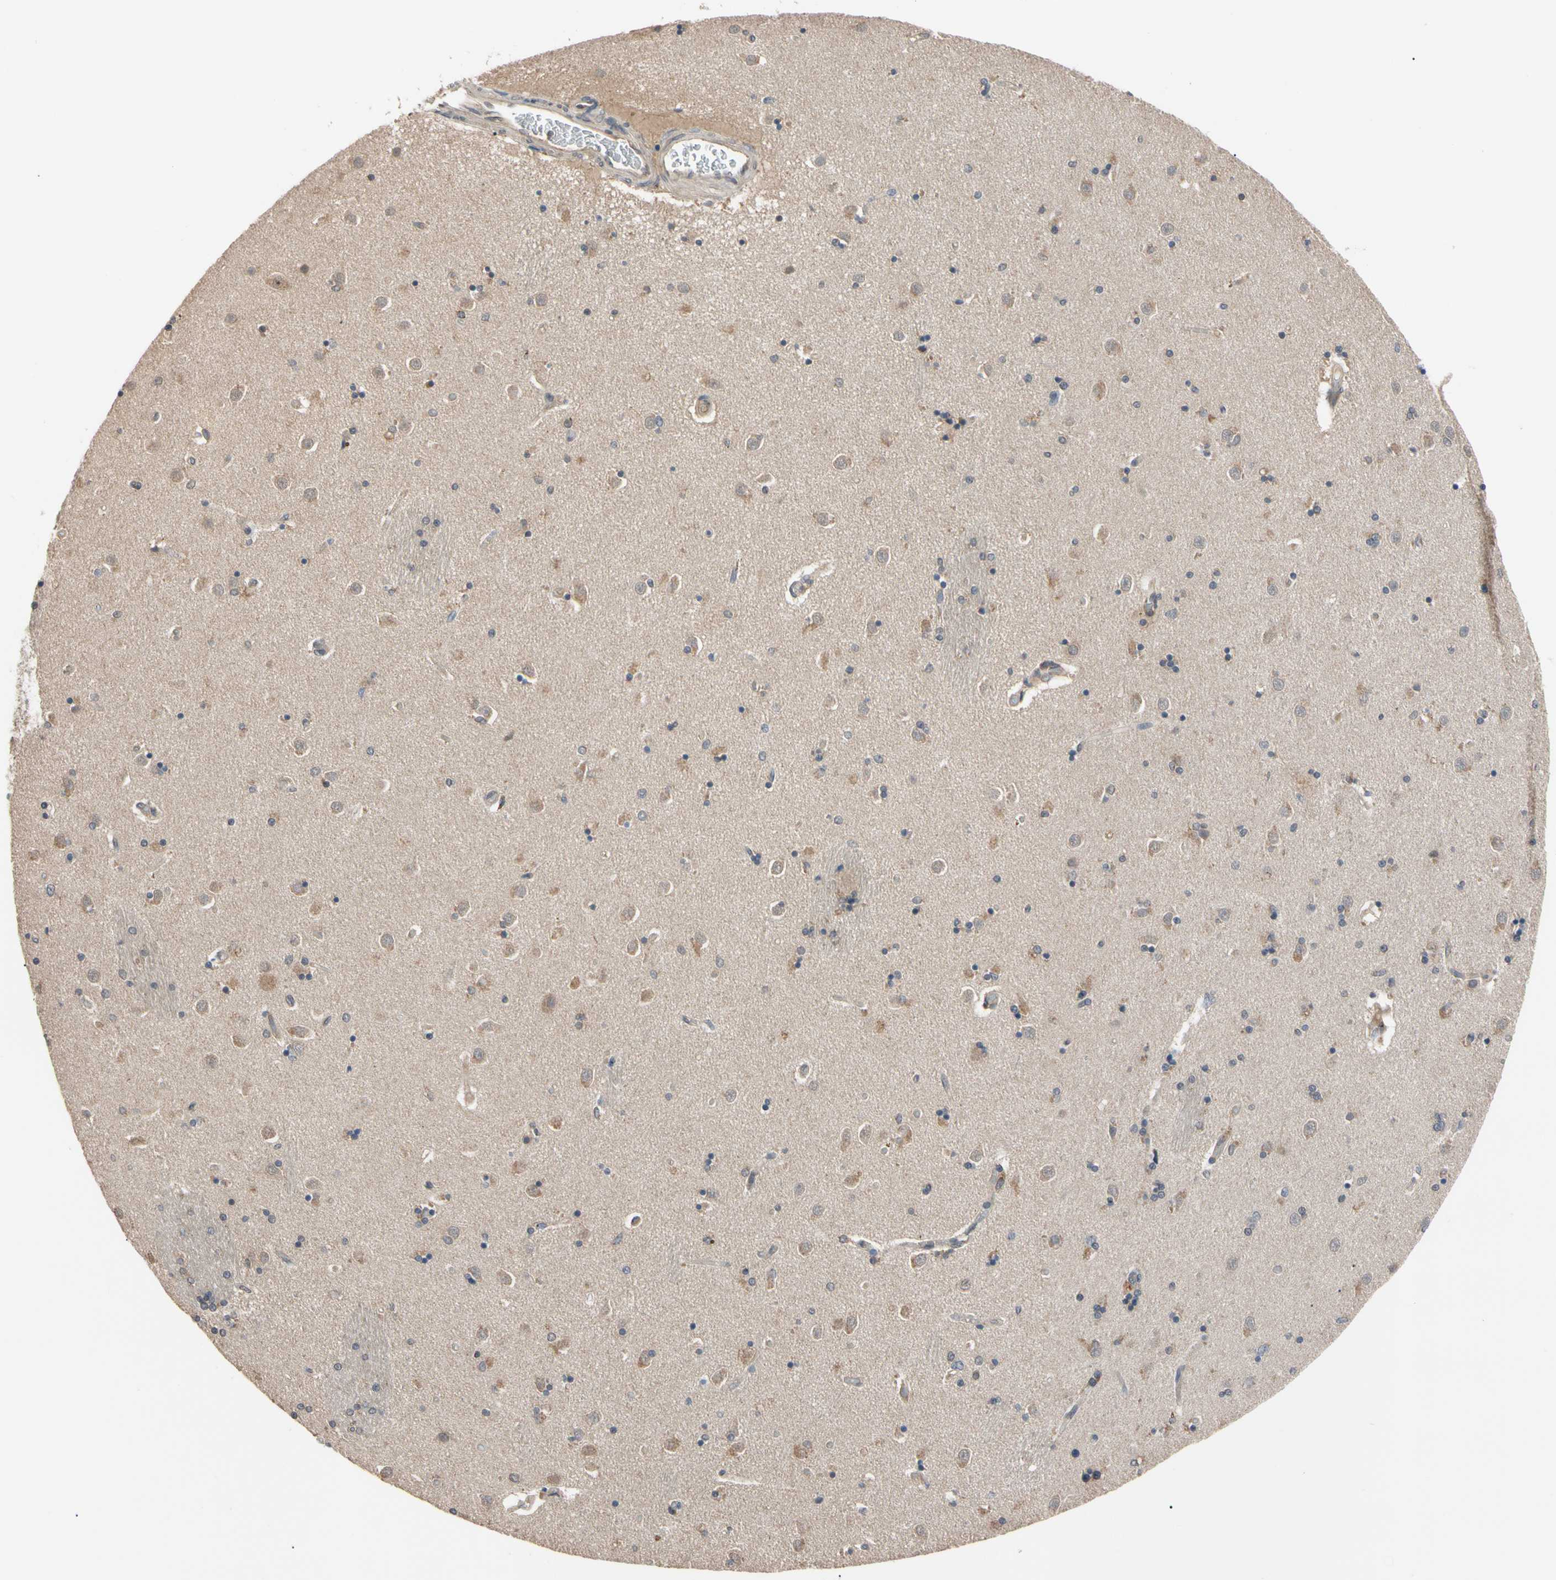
{"staining": {"intensity": "moderate", "quantity": ">75%", "location": "cytoplasmic/membranous,nuclear"}, "tissue": "caudate", "cell_type": "Glial cells", "image_type": "normal", "snomed": [{"axis": "morphology", "description": "Normal tissue, NOS"}, {"axis": "topography", "description": "Lateral ventricle wall"}], "caption": "Protein expression analysis of unremarkable caudate reveals moderate cytoplasmic/membranous,nuclear positivity in approximately >75% of glial cells.", "gene": "DPP8", "patient": {"sex": "female", "age": 54}}